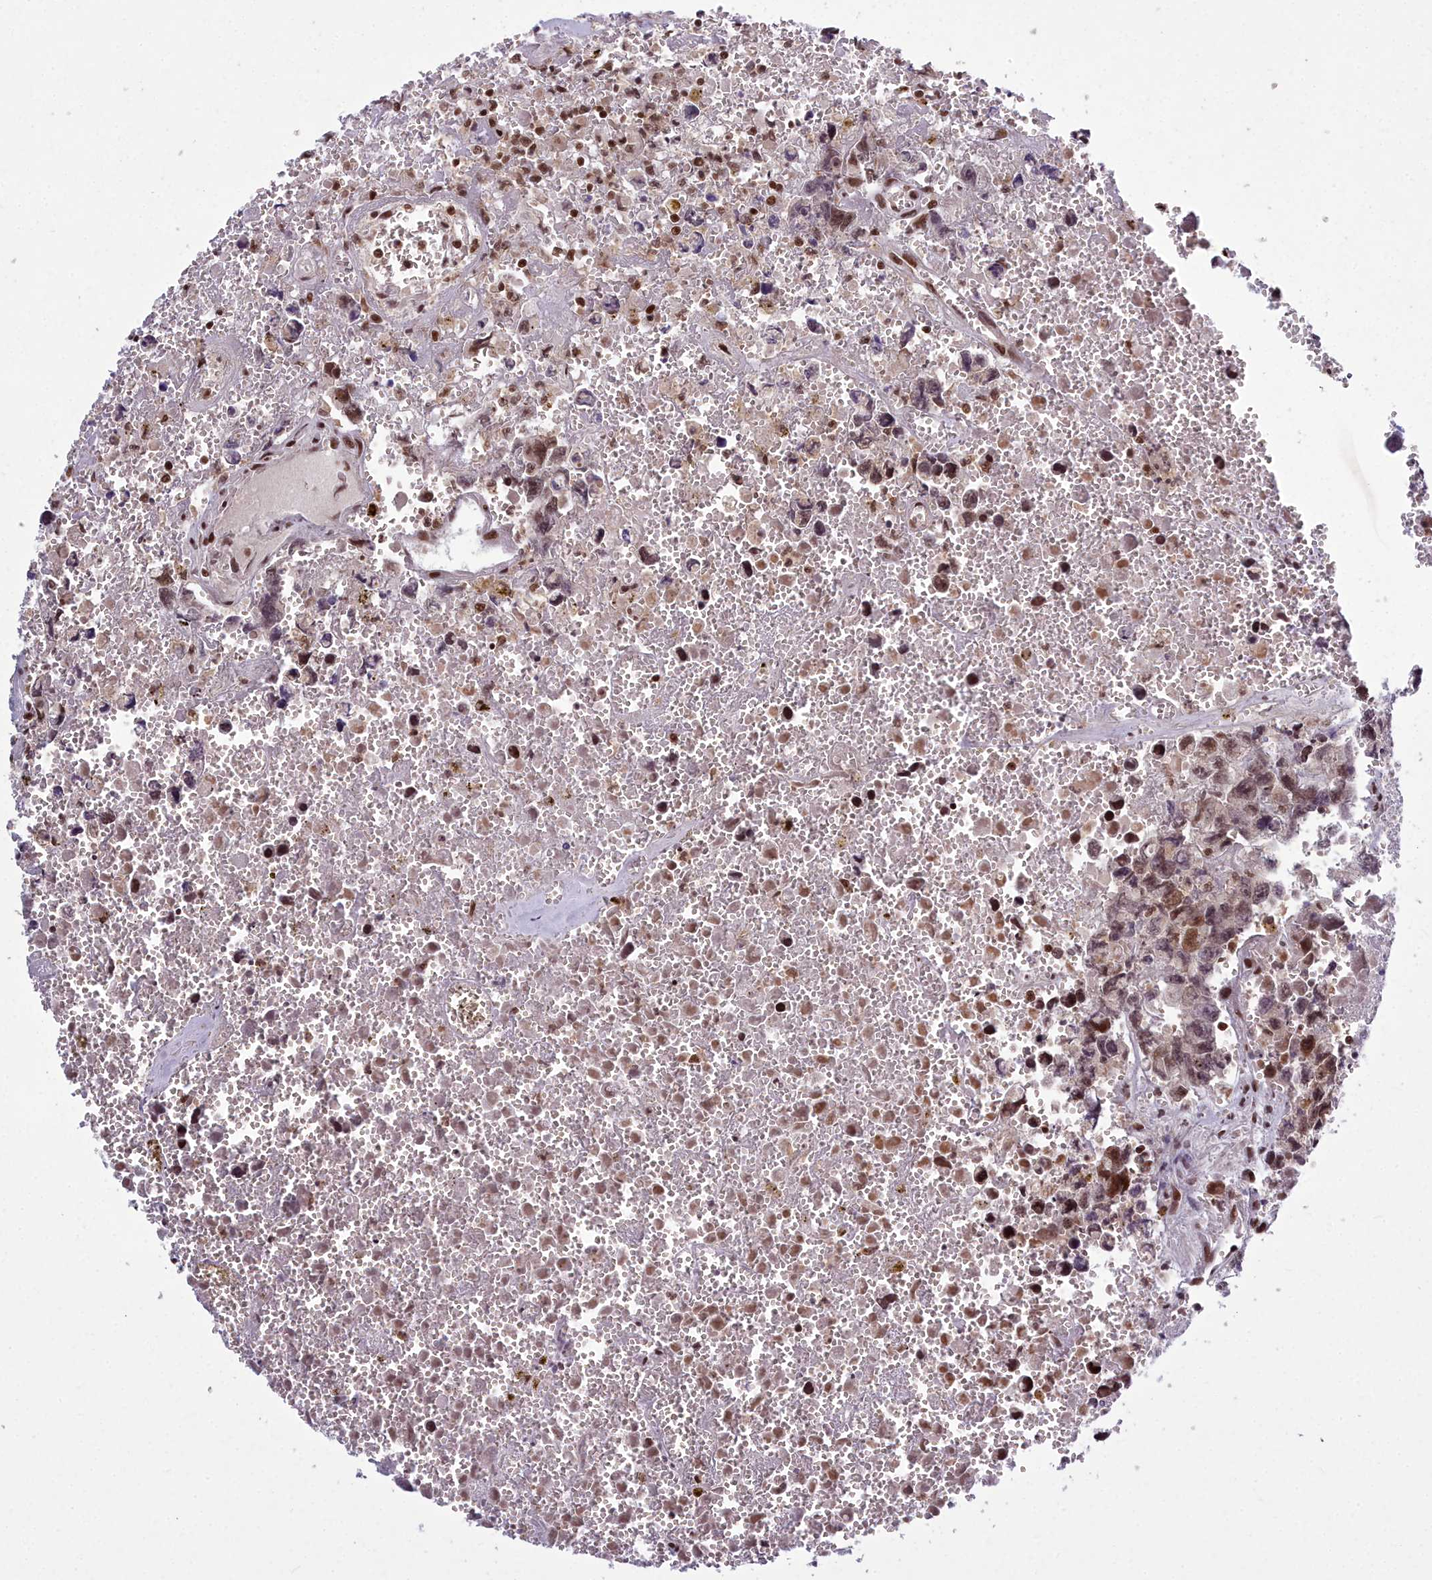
{"staining": {"intensity": "moderate", "quantity": ">75%", "location": "nuclear"}, "tissue": "testis cancer", "cell_type": "Tumor cells", "image_type": "cancer", "snomed": [{"axis": "morphology", "description": "Carcinoma, Embryonal, NOS"}, {"axis": "topography", "description": "Testis"}], "caption": "Testis embryonal carcinoma stained with a brown dye demonstrates moderate nuclear positive staining in about >75% of tumor cells.", "gene": "GMEB1", "patient": {"sex": "male", "age": 31}}